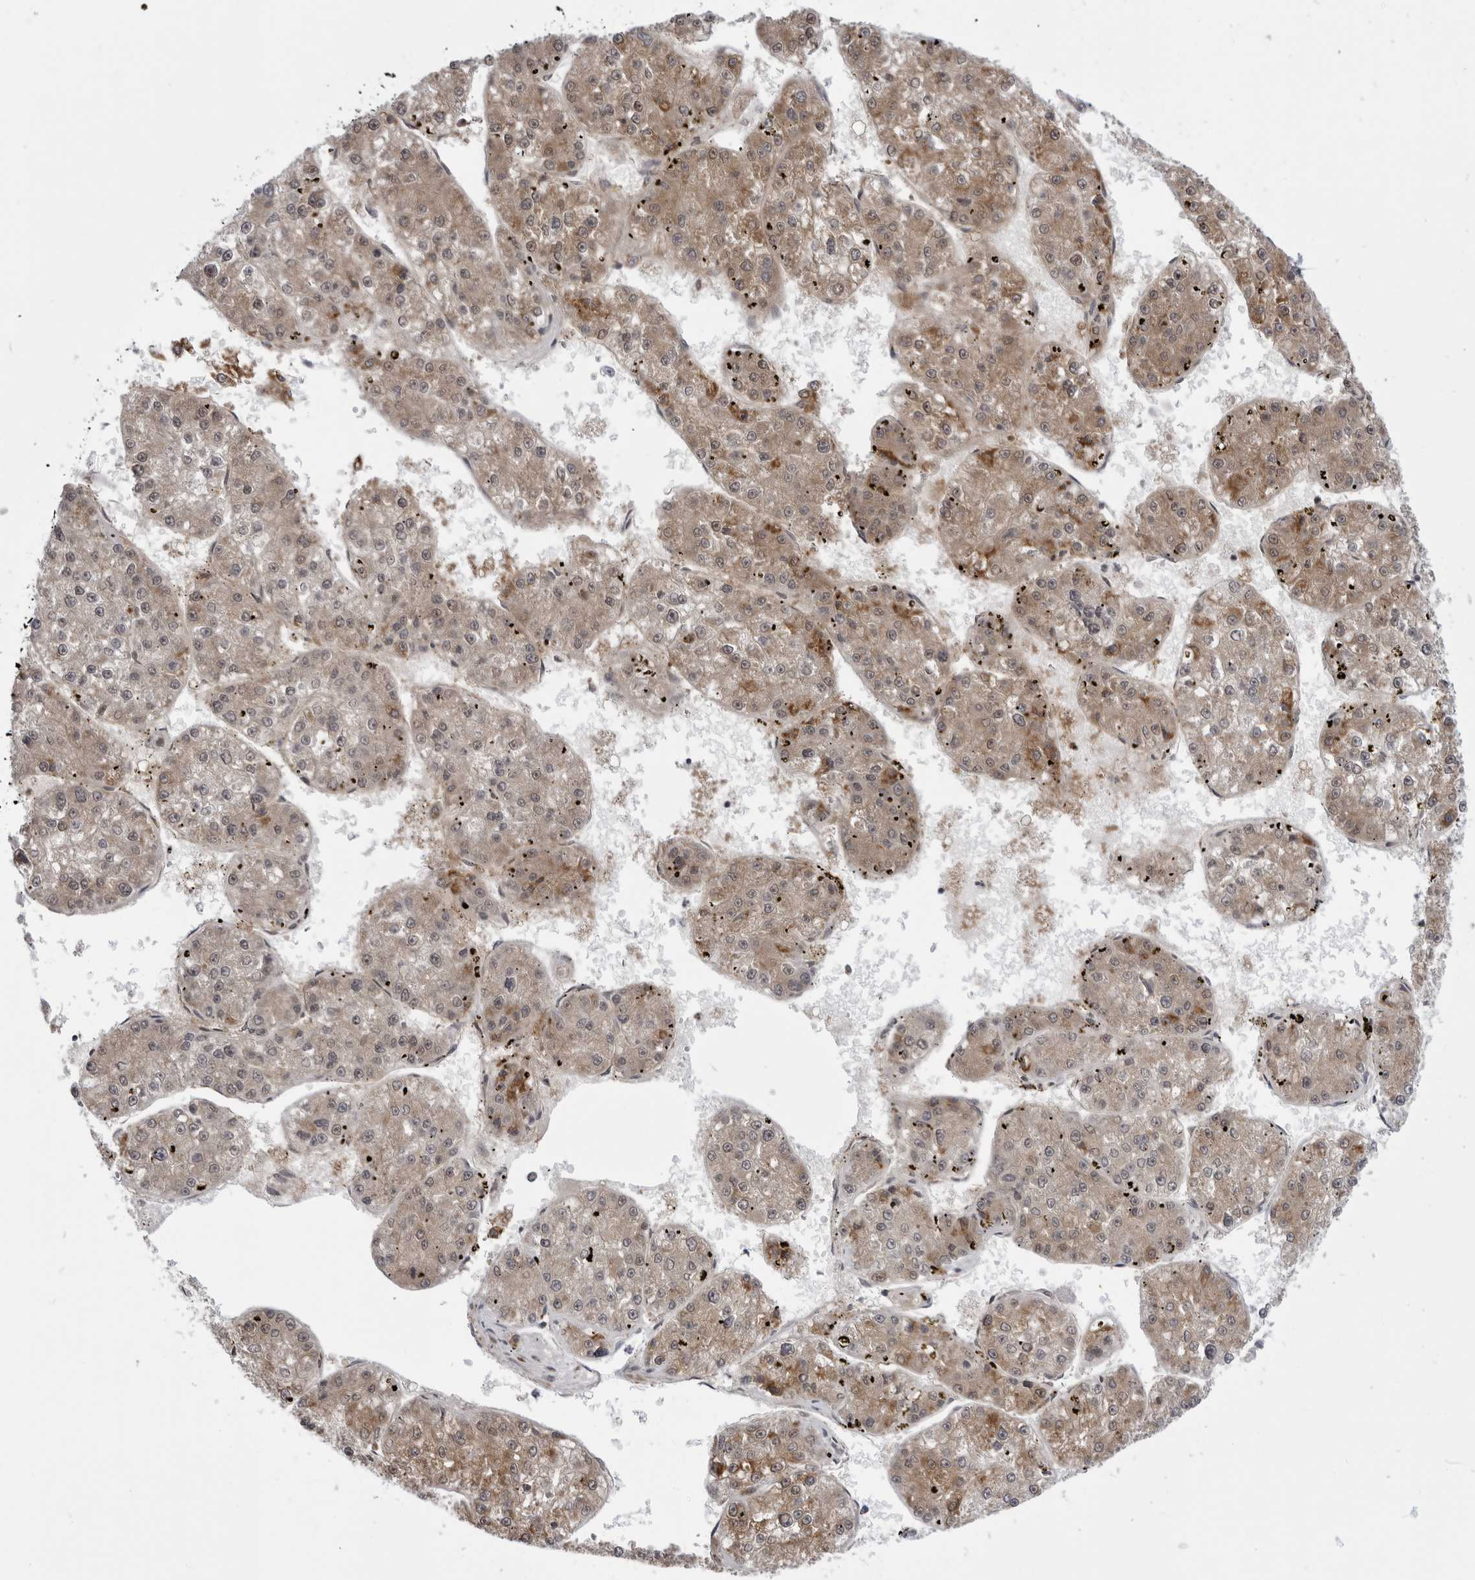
{"staining": {"intensity": "moderate", "quantity": ">75%", "location": "cytoplasmic/membranous"}, "tissue": "liver cancer", "cell_type": "Tumor cells", "image_type": "cancer", "snomed": [{"axis": "morphology", "description": "Carcinoma, Hepatocellular, NOS"}, {"axis": "topography", "description": "Liver"}], "caption": "This is a micrograph of immunohistochemistry staining of hepatocellular carcinoma (liver), which shows moderate staining in the cytoplasmic/membranous of tumor cells.", "gene": "FH", "patient": {"sex": "female", "age": 73}}